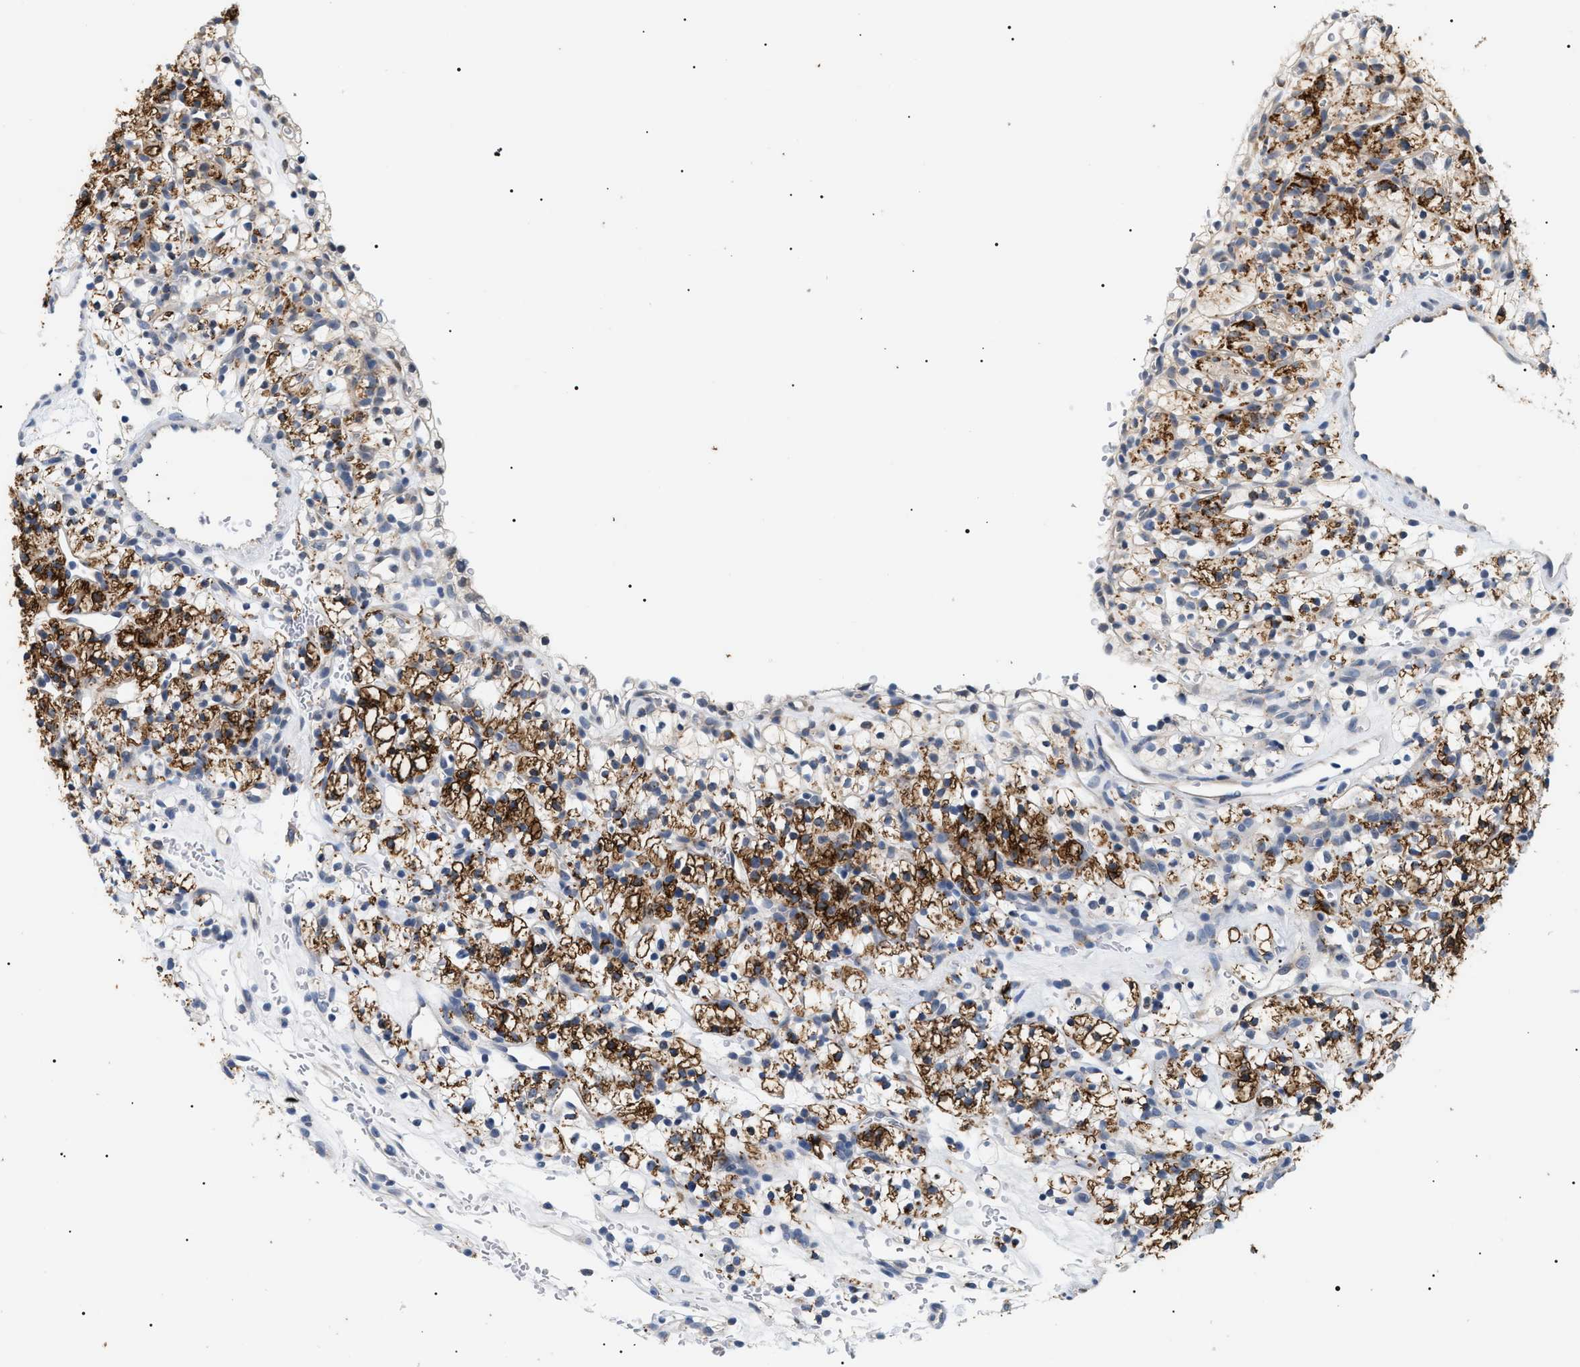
{"staining": {"intensity": "strong", "quantity": ">75%", "location": "cytoplasmic/membranous"}, "tissue": "renal cancer", "cell_type": "Tumor cells", "image_type": "cancer", "snomed": [{"axis": "morphology", "description": "Adenocarcinoma, NOS"}, {"axis": "topography", "description": "Kidney"}], "caption": "Protein expression analysis of human renal cancer reveals strong cytoplasmic/membranous expression in about >75% of tumor cells.", "gene": "HSD17B11", "patient": {"sex": "female", "age": 57}}